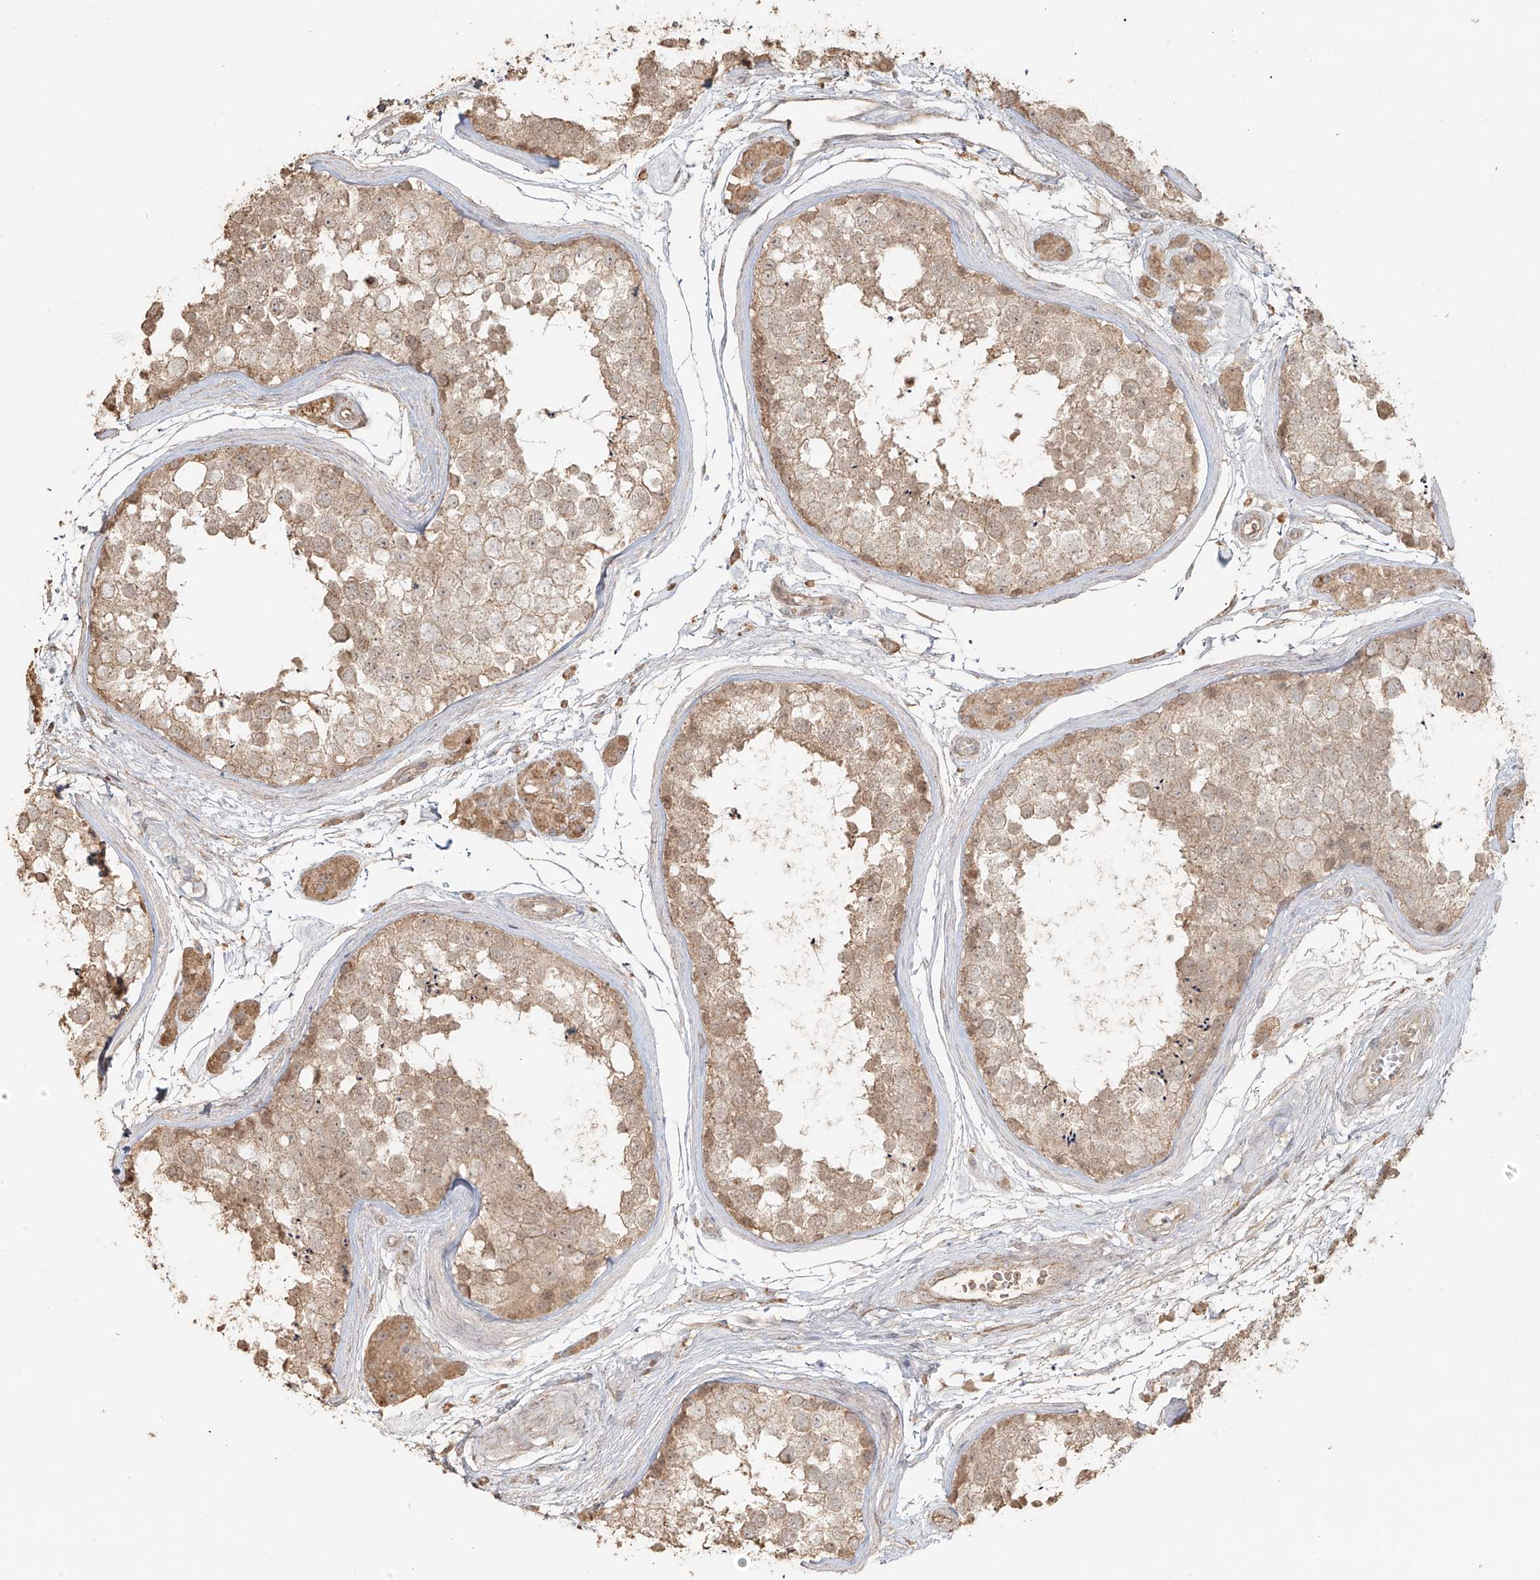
{"staining": {"intensity": "moderate", "quantity": "<25%", "location": "cytoplasmic/membranous"}, "tissue": "testis", "cell_type": "Cells in seminiferous ducts", "image_type": "normal", "snomed": [{"axis": "morphology", "description": "Normal tissue, NOS"}, {"axis": "topography", "description": "Testis"}], "caption": "Immunohistochemistry (IHC) staining of unremarkable testis, which displays low levels of moderate cytoplasmic/membranous staining in about <25% of cells in seminiferous ducts indicating moderate cytoplasmic/membranous protein staining. The staining was performed using DAB (3,3'-diaminobenzidine) (brown) for protein detection and nuclei were counterstained in hematoxylin (blue).", "gene": "NPHS1", "patient": {"sex": "male", "age": 56}}